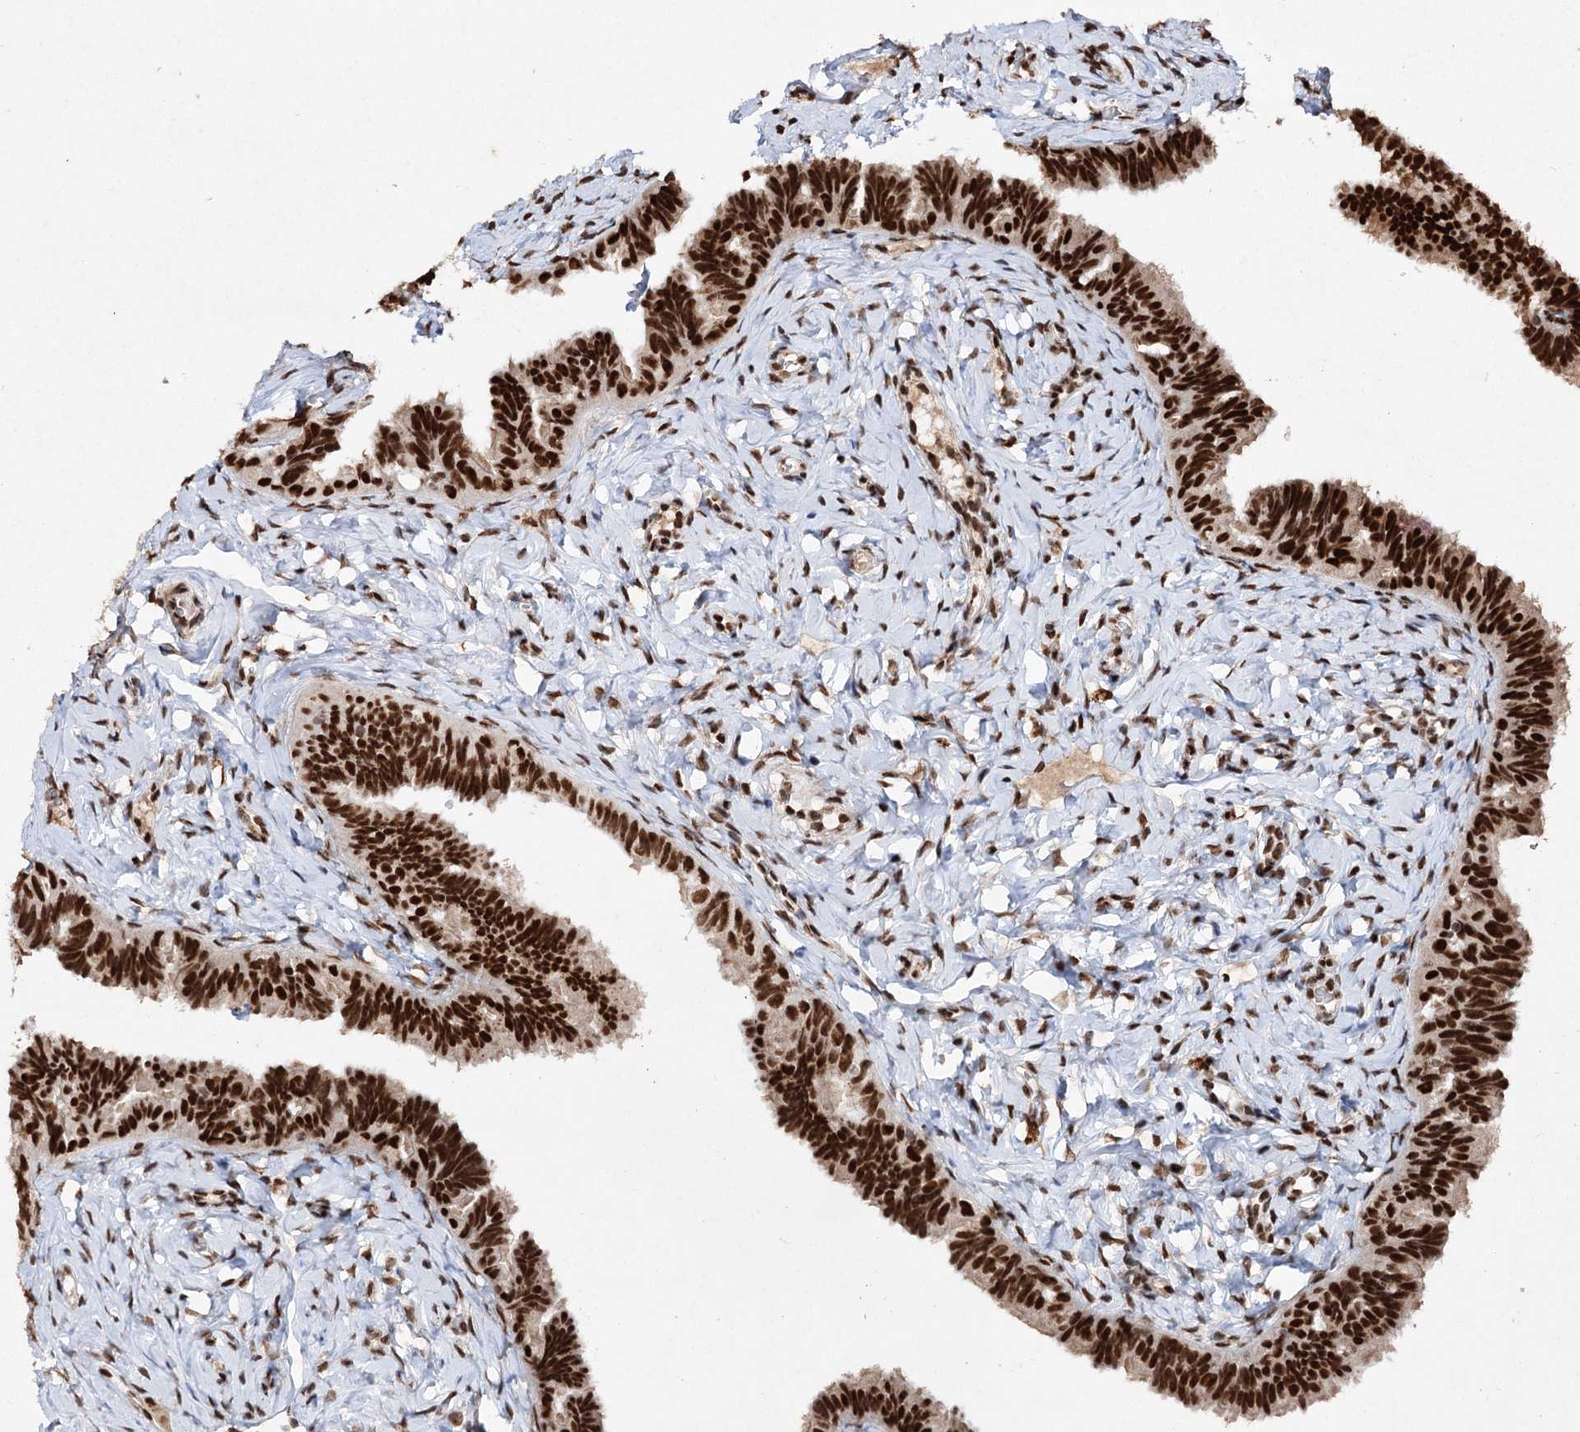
{"staining": {"intensity": "strong", "quantity": ">75%", "location": "nuclear"}, "tissue": "fallopian tube", "cell_type": "Glandular cells", "image_type": "normal", "snomed": [{"axis": "morphology", "description": "Normal tissue, NOS"}, {"axis": "topography", "description": "Fallopian tube"}], "caption": "Immunohistochemical staining of normal fallopian tube exhibits >75% levels of strong nuclear protein positivity in approximately >75% of glandular cells. (DAB (3,3'-diaminobenzidine) = brown stain, brightfield microscopy at high magnification).", "gene": "MATR3", "patient": {"sex": "female", "age": 65}}